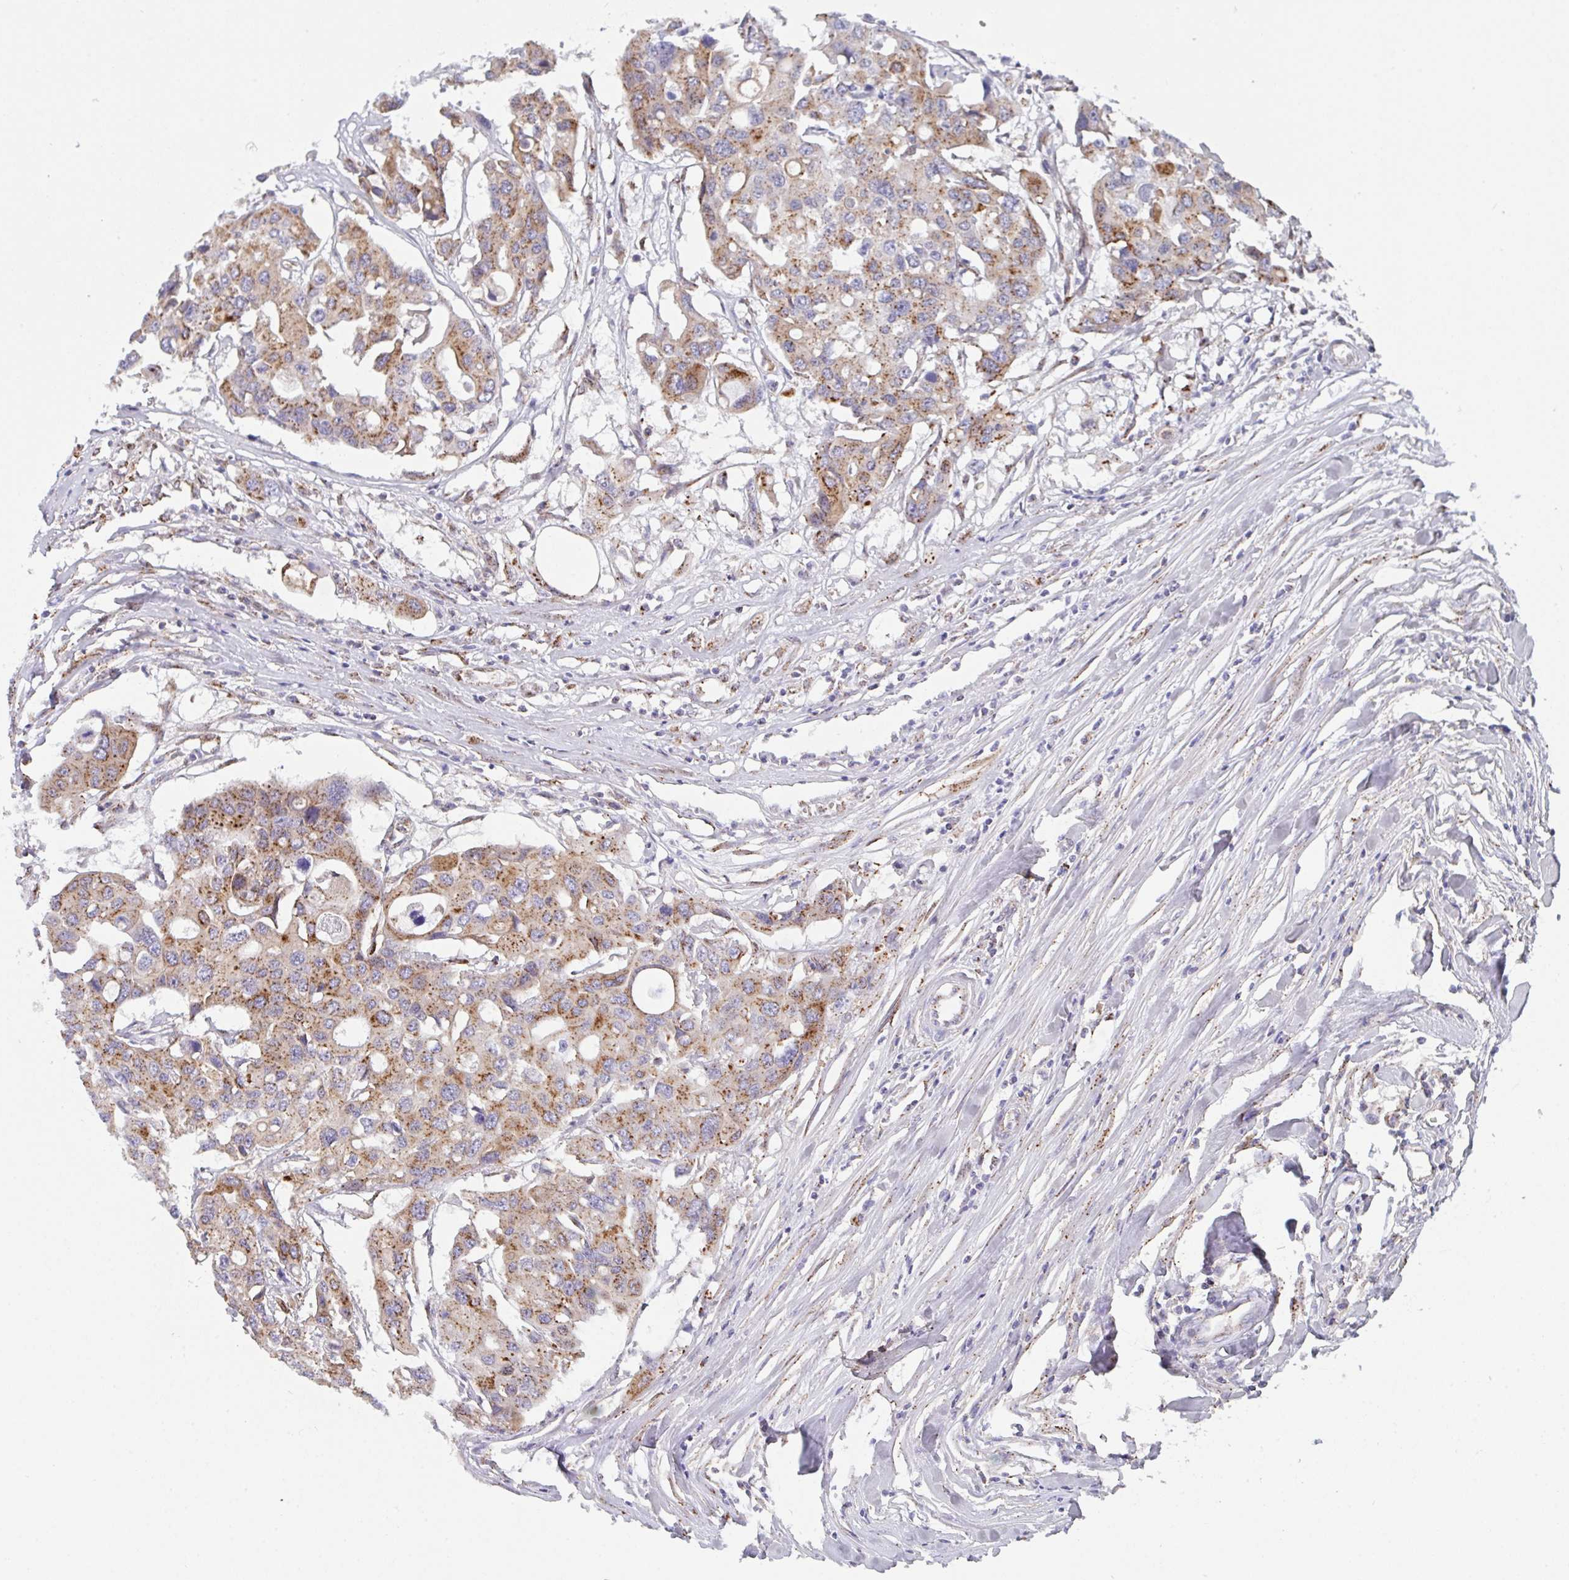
{"staining": {"intensity": "moderate", "quantity": ">75%", "location": "cytoplasmic/membranous"}, "tissue": "colorectal cancer", "cell_type": "Tumor cells", "image_type": "cancer", "snomed": [{"axis": "morphology", "description": "Adenocarcinoma, NOS"}, {"axis": "topography", "description": "Colon"}], "caption": "A medium amount of moderate cytoplasmic/membranous staining is present in approximately >75% of tumor cells in adenocarcinoma (colorectal) tissue. Nuclei are stained in blue.", "gene": "PROSER3", "patient": {"sex": "male", "age": 77}}